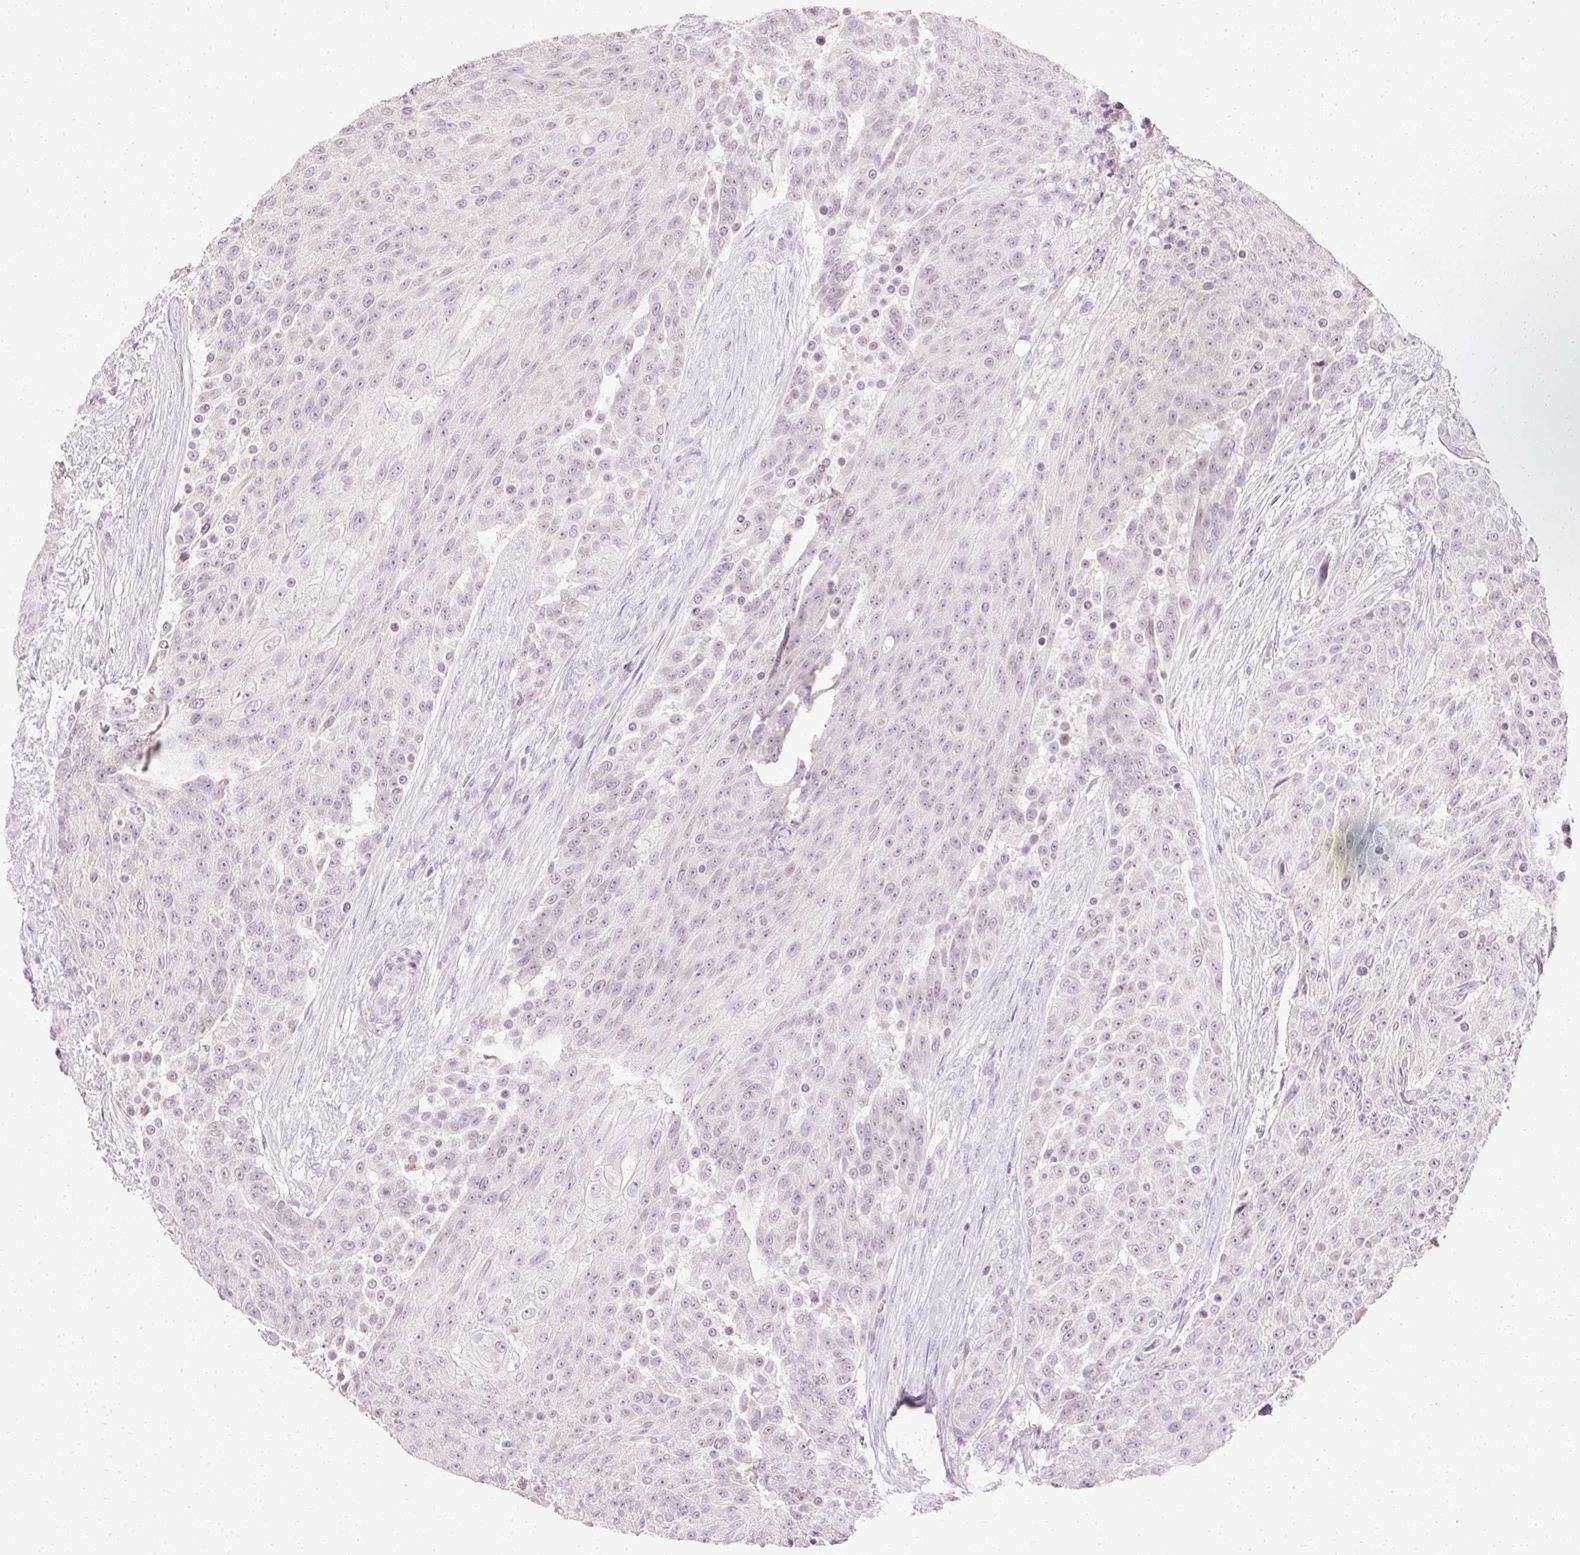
{"staining": {"intensity": "weak", "quantity": "25%-75%", "location": "nuclear"}, "tissue": "urothelial cancer", "cell_type": "Tumor cells", "image_type": "cancer", "snomed": [{"axis": "morphology", "description": "Urothelial carcinoma, High grade"}, {"axis": "topography", "description": "Urinary bladder"}], "caption": "High-grade urothelial carcinoma stained with DAB (3,3'-diaminobenzidine) IHC shows low levels of weak nuclear staining in approximately 25%-75% of tumor cells. (Brightfield microscopy of DAB IHC at high magnification).", "gene": "ELAVL3", "patient": {"sex": "female", "age": 63}}